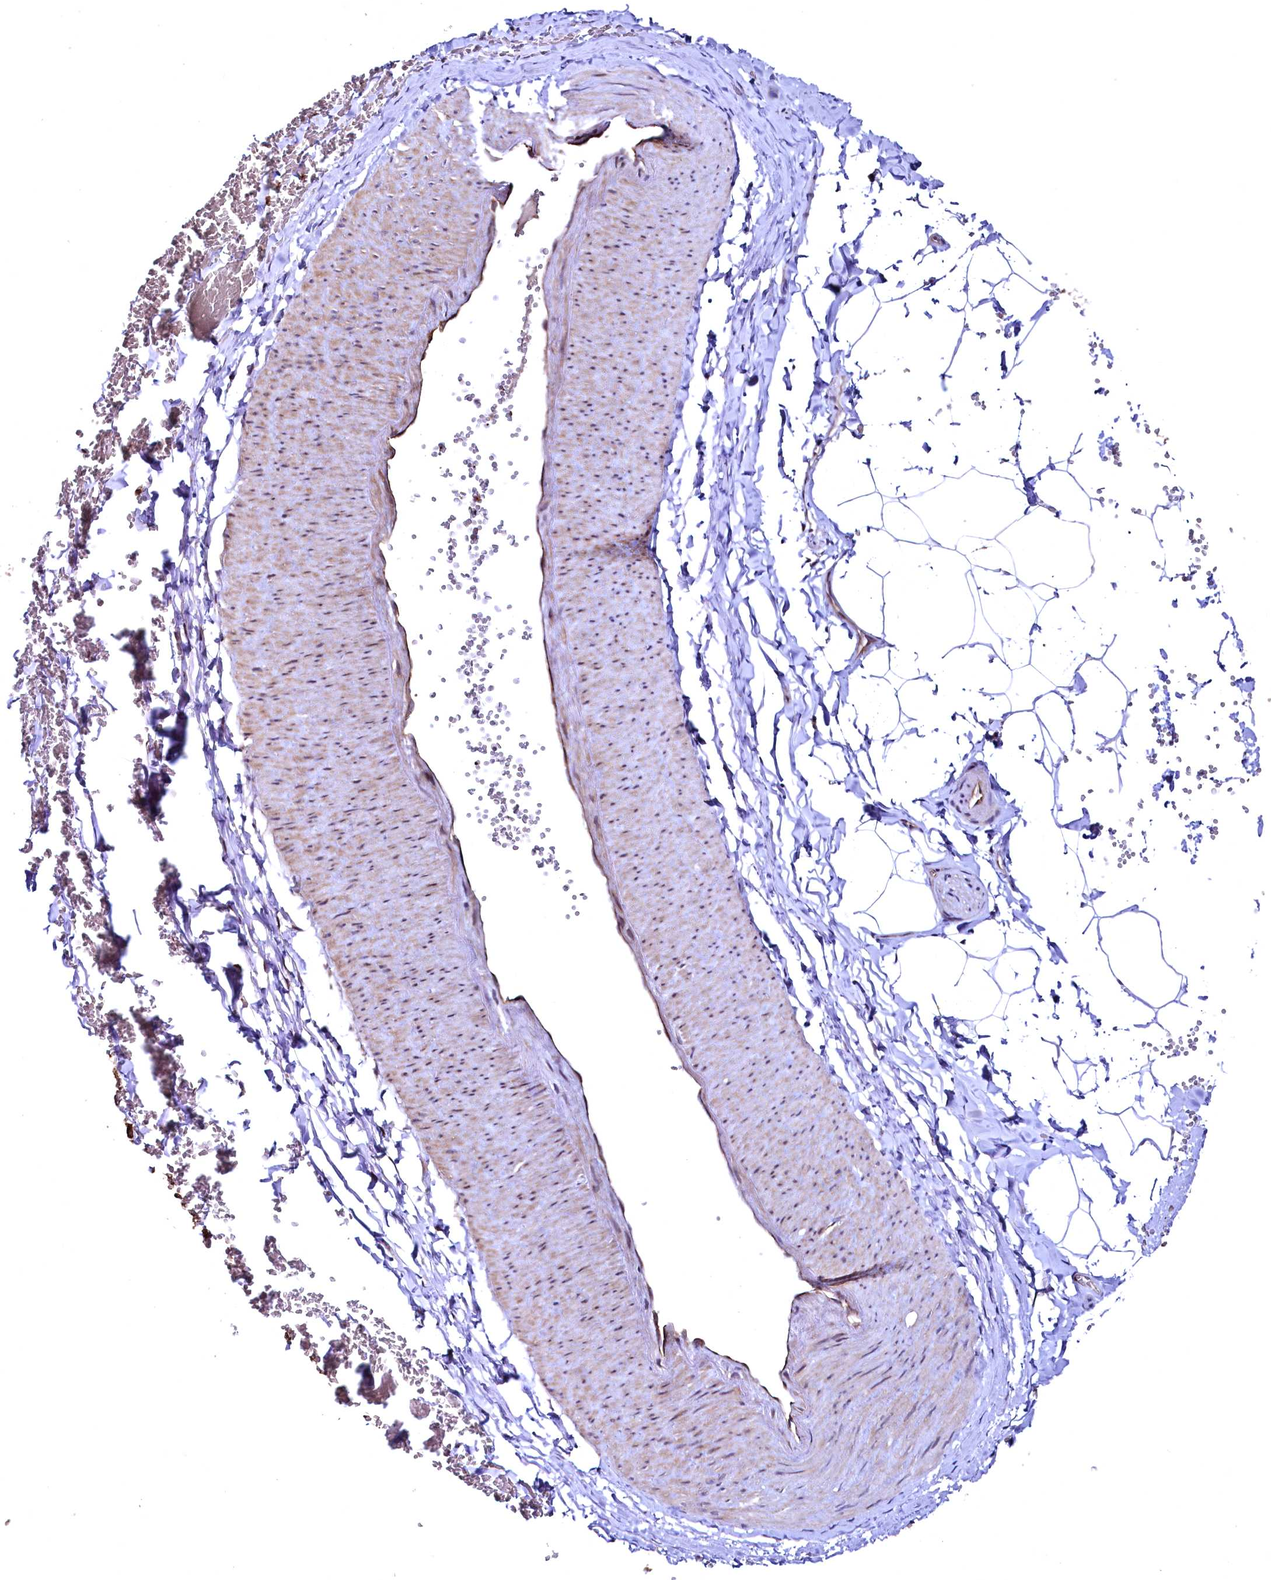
{"staining": {"intensity": "negative", "quantity": "none", "location": "none"}, "tissue": "adipose tissue", "cell_type": "Adipocytes", "image_type": "normal", "snomed": [{"axis": "morphology", "description": "Normal tissue, NOS"}, {"axis": "topography", "description": "Gallbladder"}, {"axis": "topography", "description": "Peripheral nerve tissue"}], "caption": "Adipose tissue stained for a protein using immunohistochemistry demonstrates no positivity adipocytes.", "gene": "SVIP", "patient": {"sex": "male", "age": 38}}